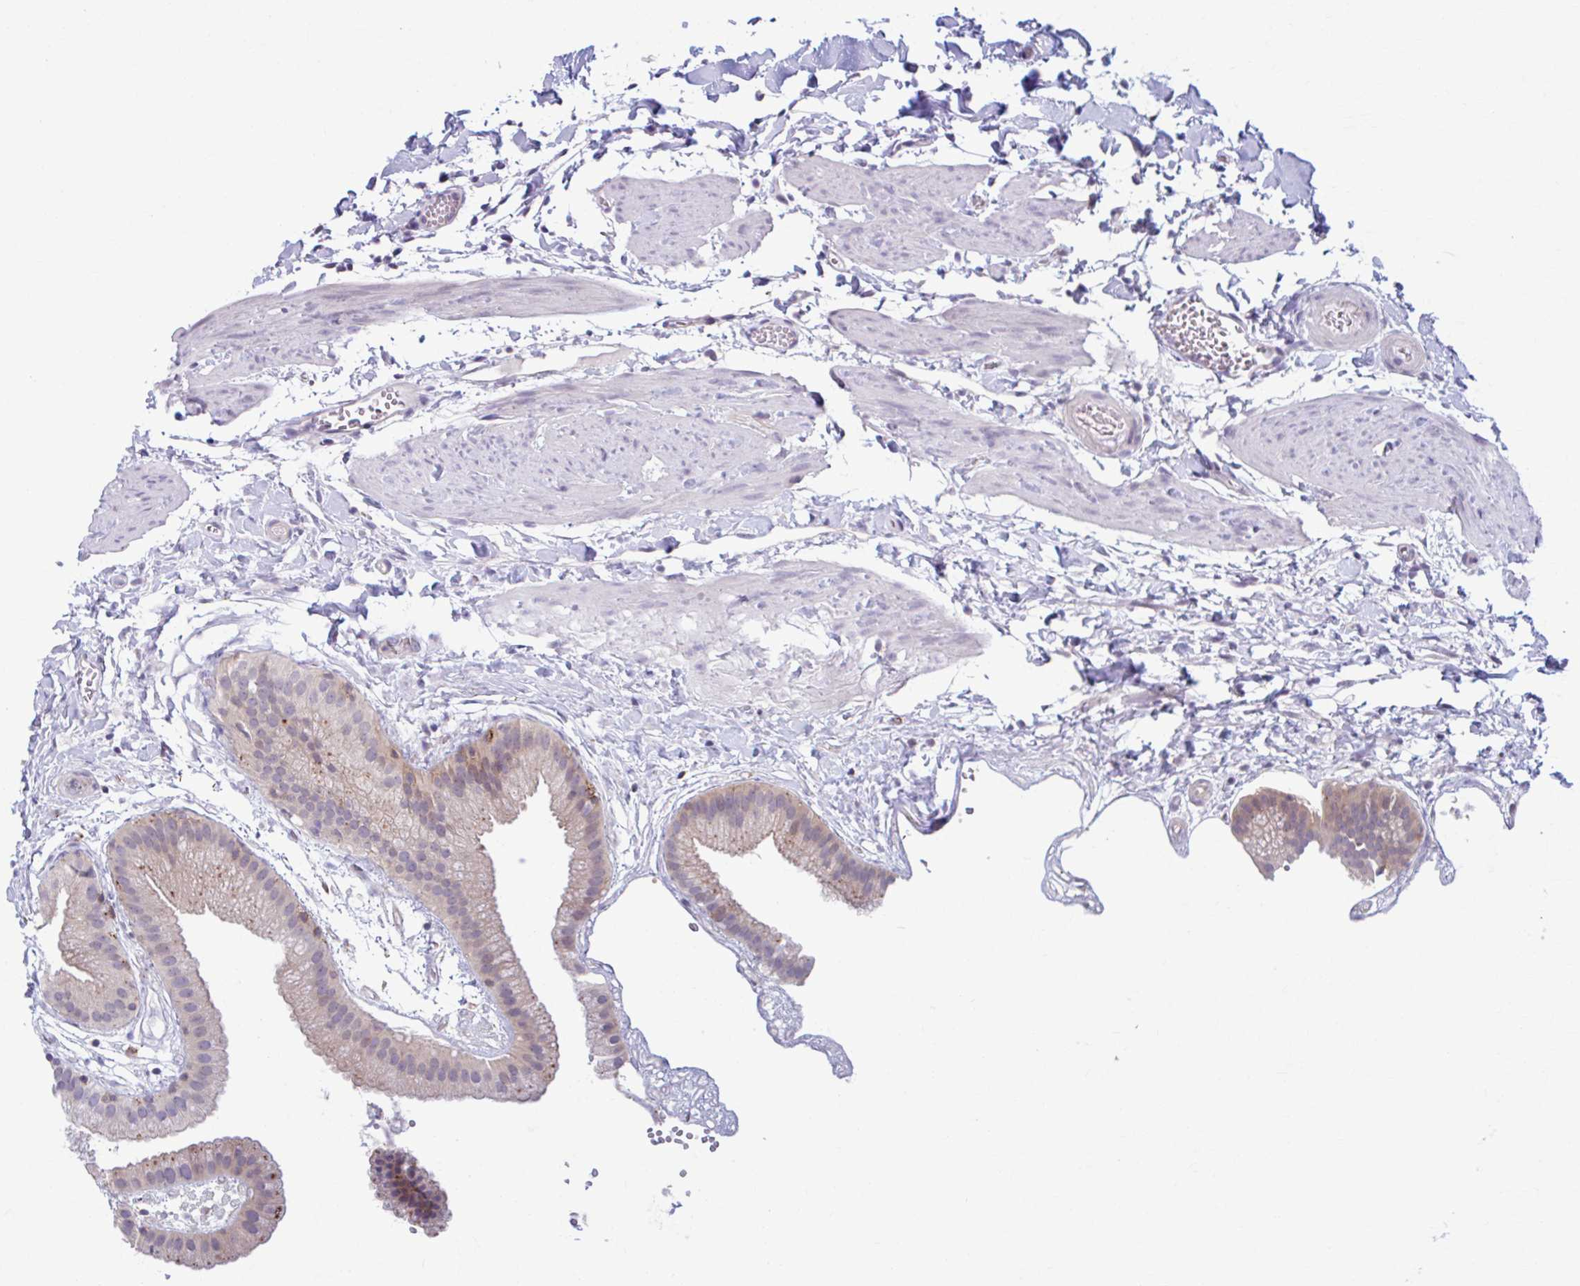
{"staining": {"intensity": "moderate", "quantity": "25%-75%", "location": "cytoplasmic/membranous"}, "tissue": "gallbladder", "cell_type": "Glandular cells", "image_type": "normal", "snomed": [{"axis": "morphology", "description": "Normal tissue, NOS"}, {"axis": "topography", "description": "Gallbladder"}], "caption": "IHC of benign gallbladder displays medium levels of moderate cytoplasmic/membranous staining in about 25%-75% of glandular cells. (DAB (3,3'-diaminobenzidine) IHC with brightfield microscopy, high magnification).", "gene": "ADAT3", "patient": {"sex": "female", "age": 63}}